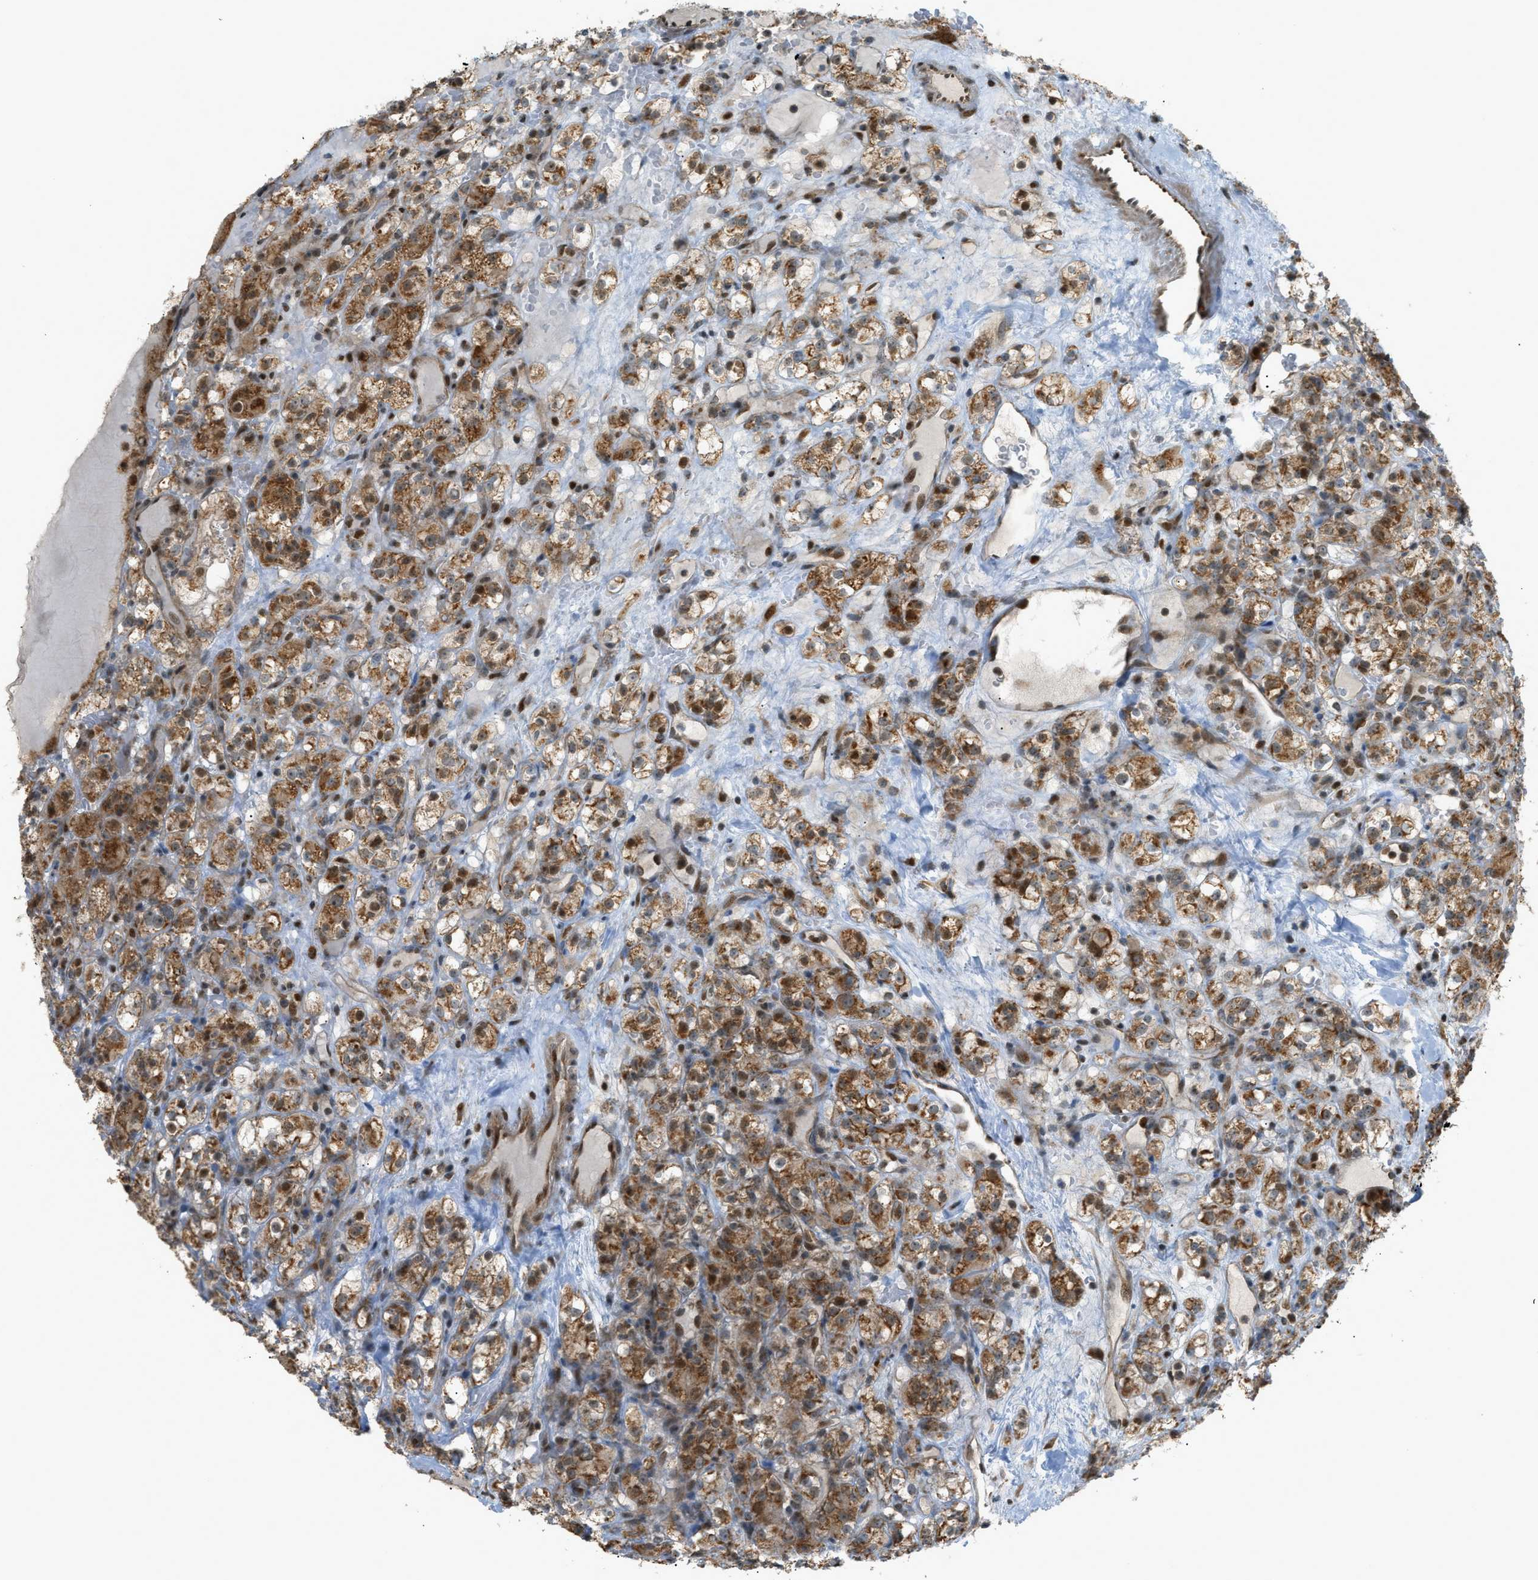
{"staining": {"intensity": "moderate", "quantity": ">75%", "location": "cytoplasmic/membranous,nuclear"}, "tissue": "renal cancer", "cell_type": "Tumor cells", "image_type": "cancer", "snomed": [{"axis": "morphology", "description": "Normal tissue, NOS"}, {"axis": "morphology", "description": "Adenocarcinoma, NOS"}, {"axis": "topography", "description": "Kidney"}], "caption": "Immunohistochemistry (IHC) of adenocarcinoma (renal) reveals medium levels of moderate cytoplasmic/membranous and nuclear expression in about >75% of tumor cells.", "gene": "CCDC186", "patient": {"sex": "male", "age": 61}}